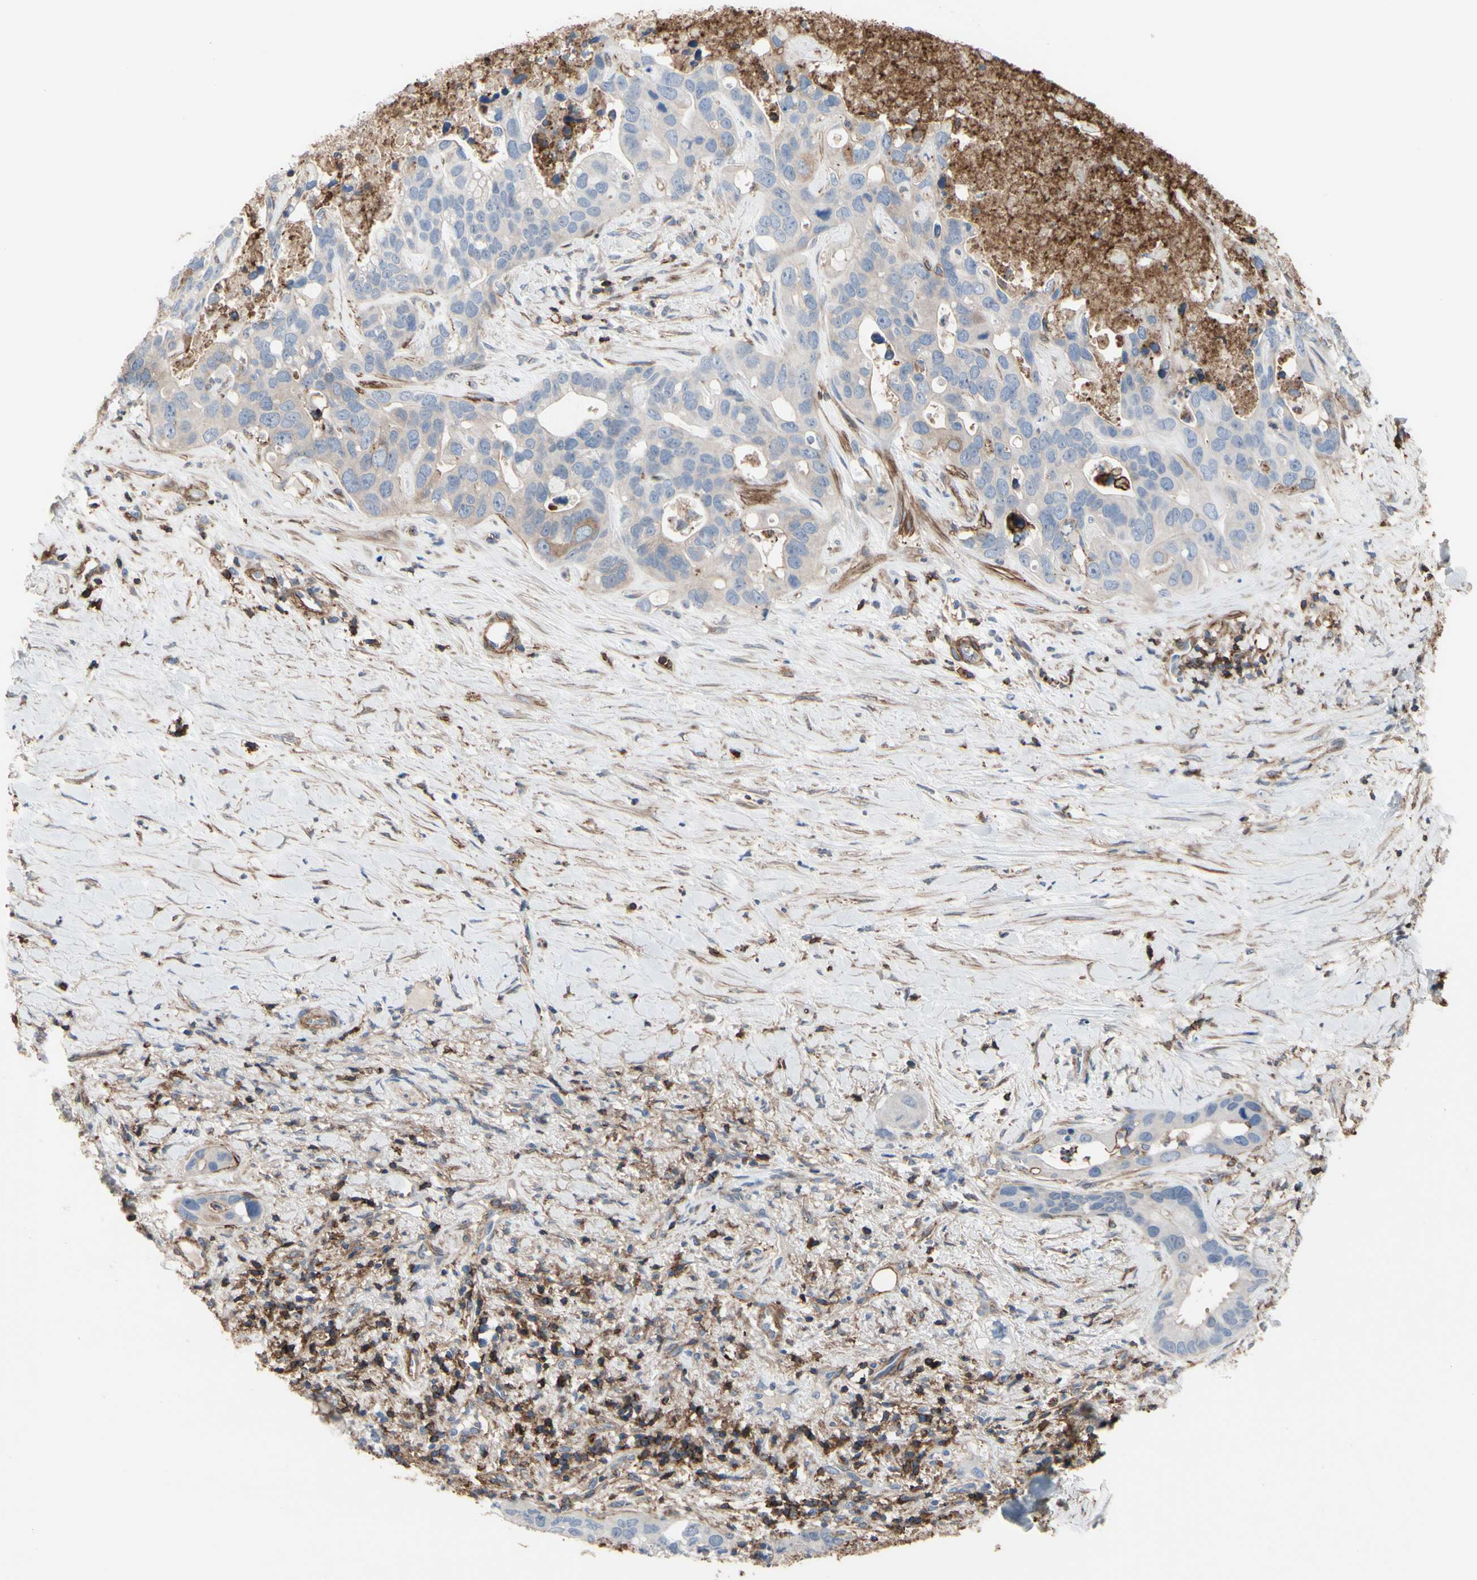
{"staining": {"intensity": "weak", "quantity": ">75%", "location": "cytoplasmic/membranous"}, "tissue": "liver cancer", "cell_type": "Tumor cells", "image_type": "cancer", "snomed": [{"axis": "morphology", "description": "Cholangiocarcinoma"}, {"axis": "topography", "description": "Liver"}], "caption": "A histopathology image showing weak cytoplasmic/membranous staining in approximately >75% of tumor cells in liver cancer, as visualized by brown immunohistochemical staining.", "gene": "ANXA6", "patient": {"sex": "female", "age": 65}}